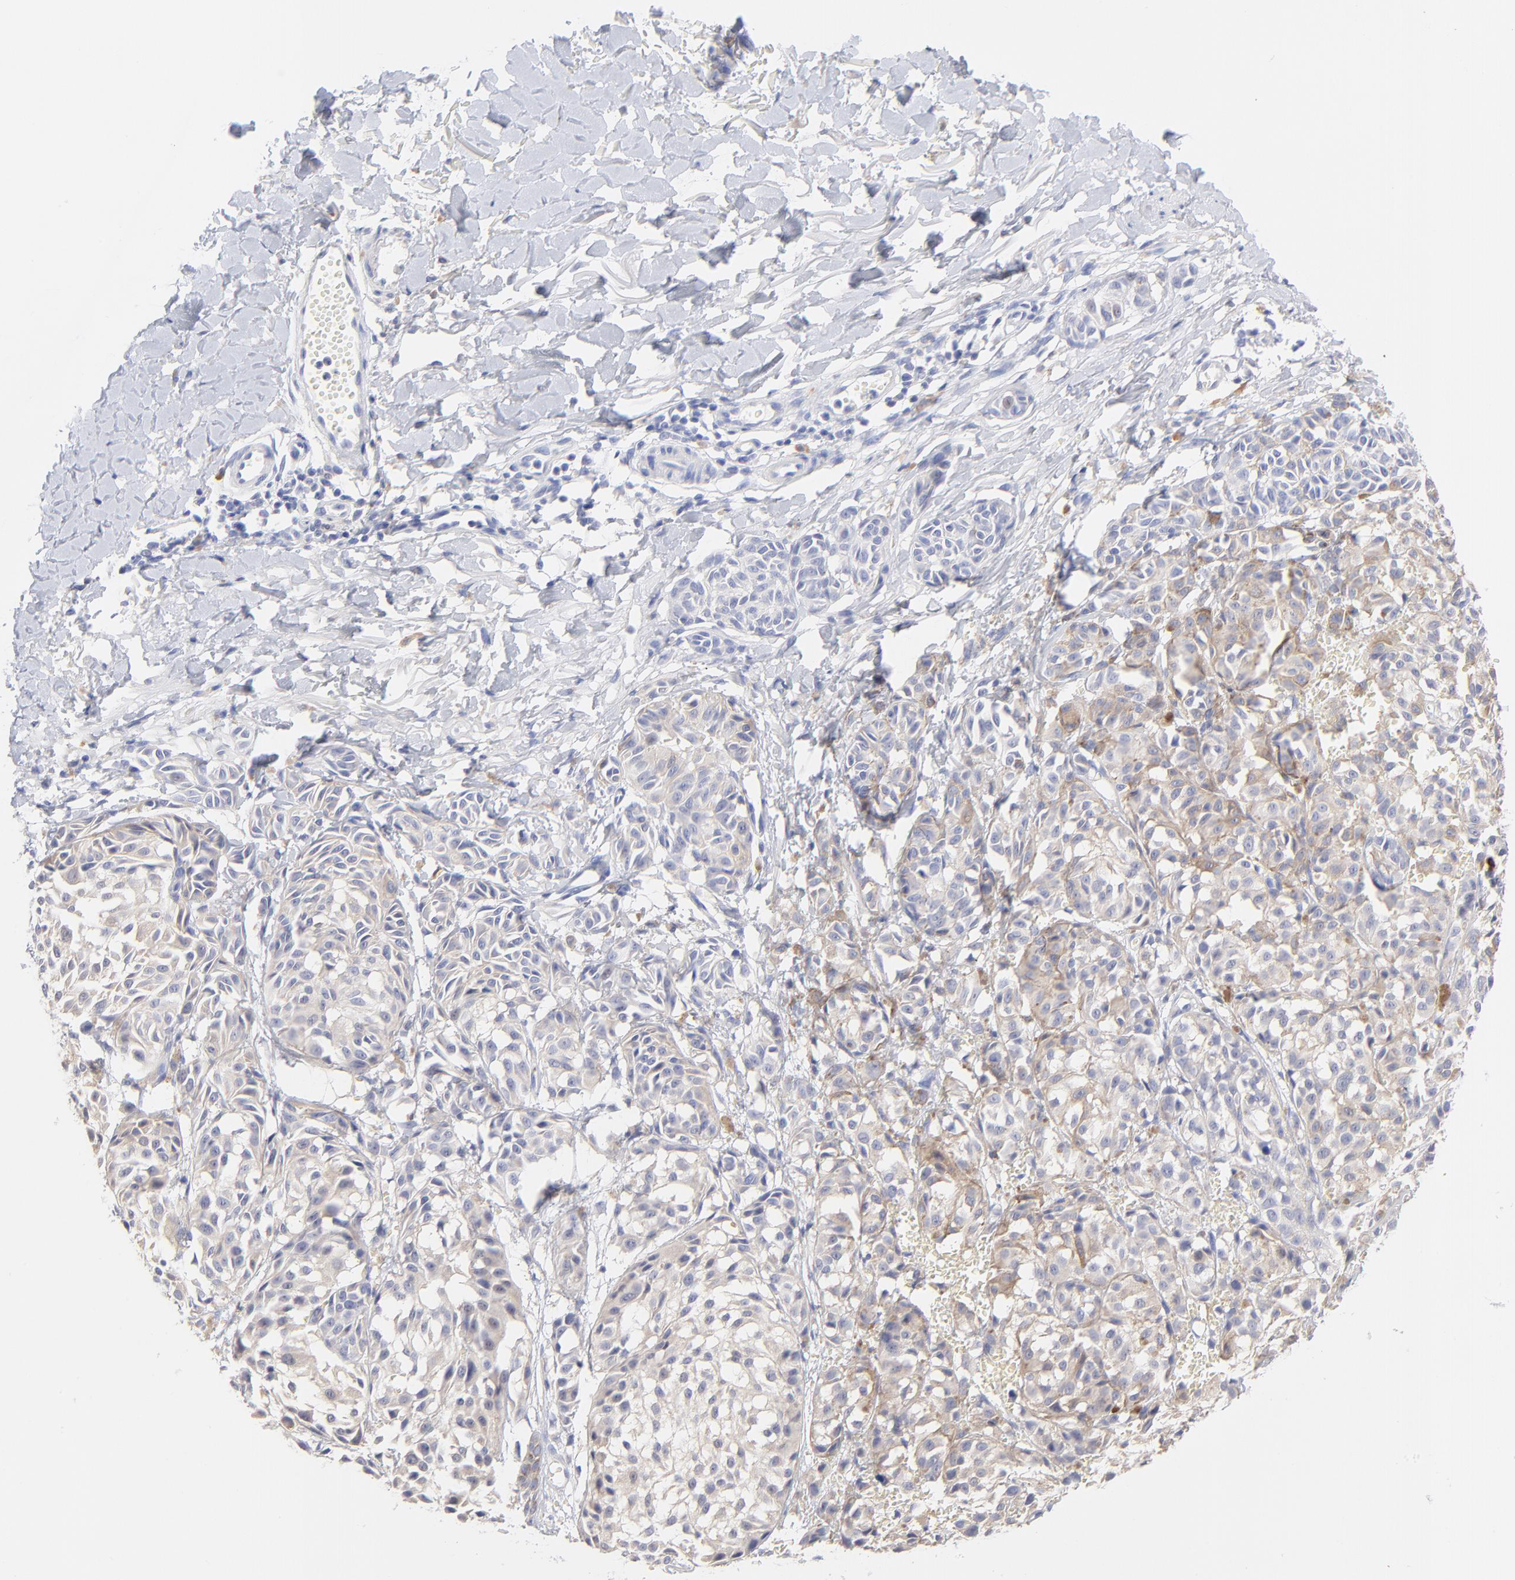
{"staining": {"intensity": "moderate", "quantity": "25%-75%", "location": "cytoplasmic/membranous"}, "tissue": "melanoma", "cell_type": "Tumor cells", "image_type": "cancer", "snomed": [{"axis": "morphology", "description": "Malignant melanoma, NOS"}, {"axis": "topography", "description": "Skin"}], "caption": "Human malignant melanoma stained for a protein (brown) reveals moderate cytoplasmic/membranous positive staining in approximately 25%-75% of tumor cells.", "gene": "EBP", "patient": {"sex": "male", "age": 76}}